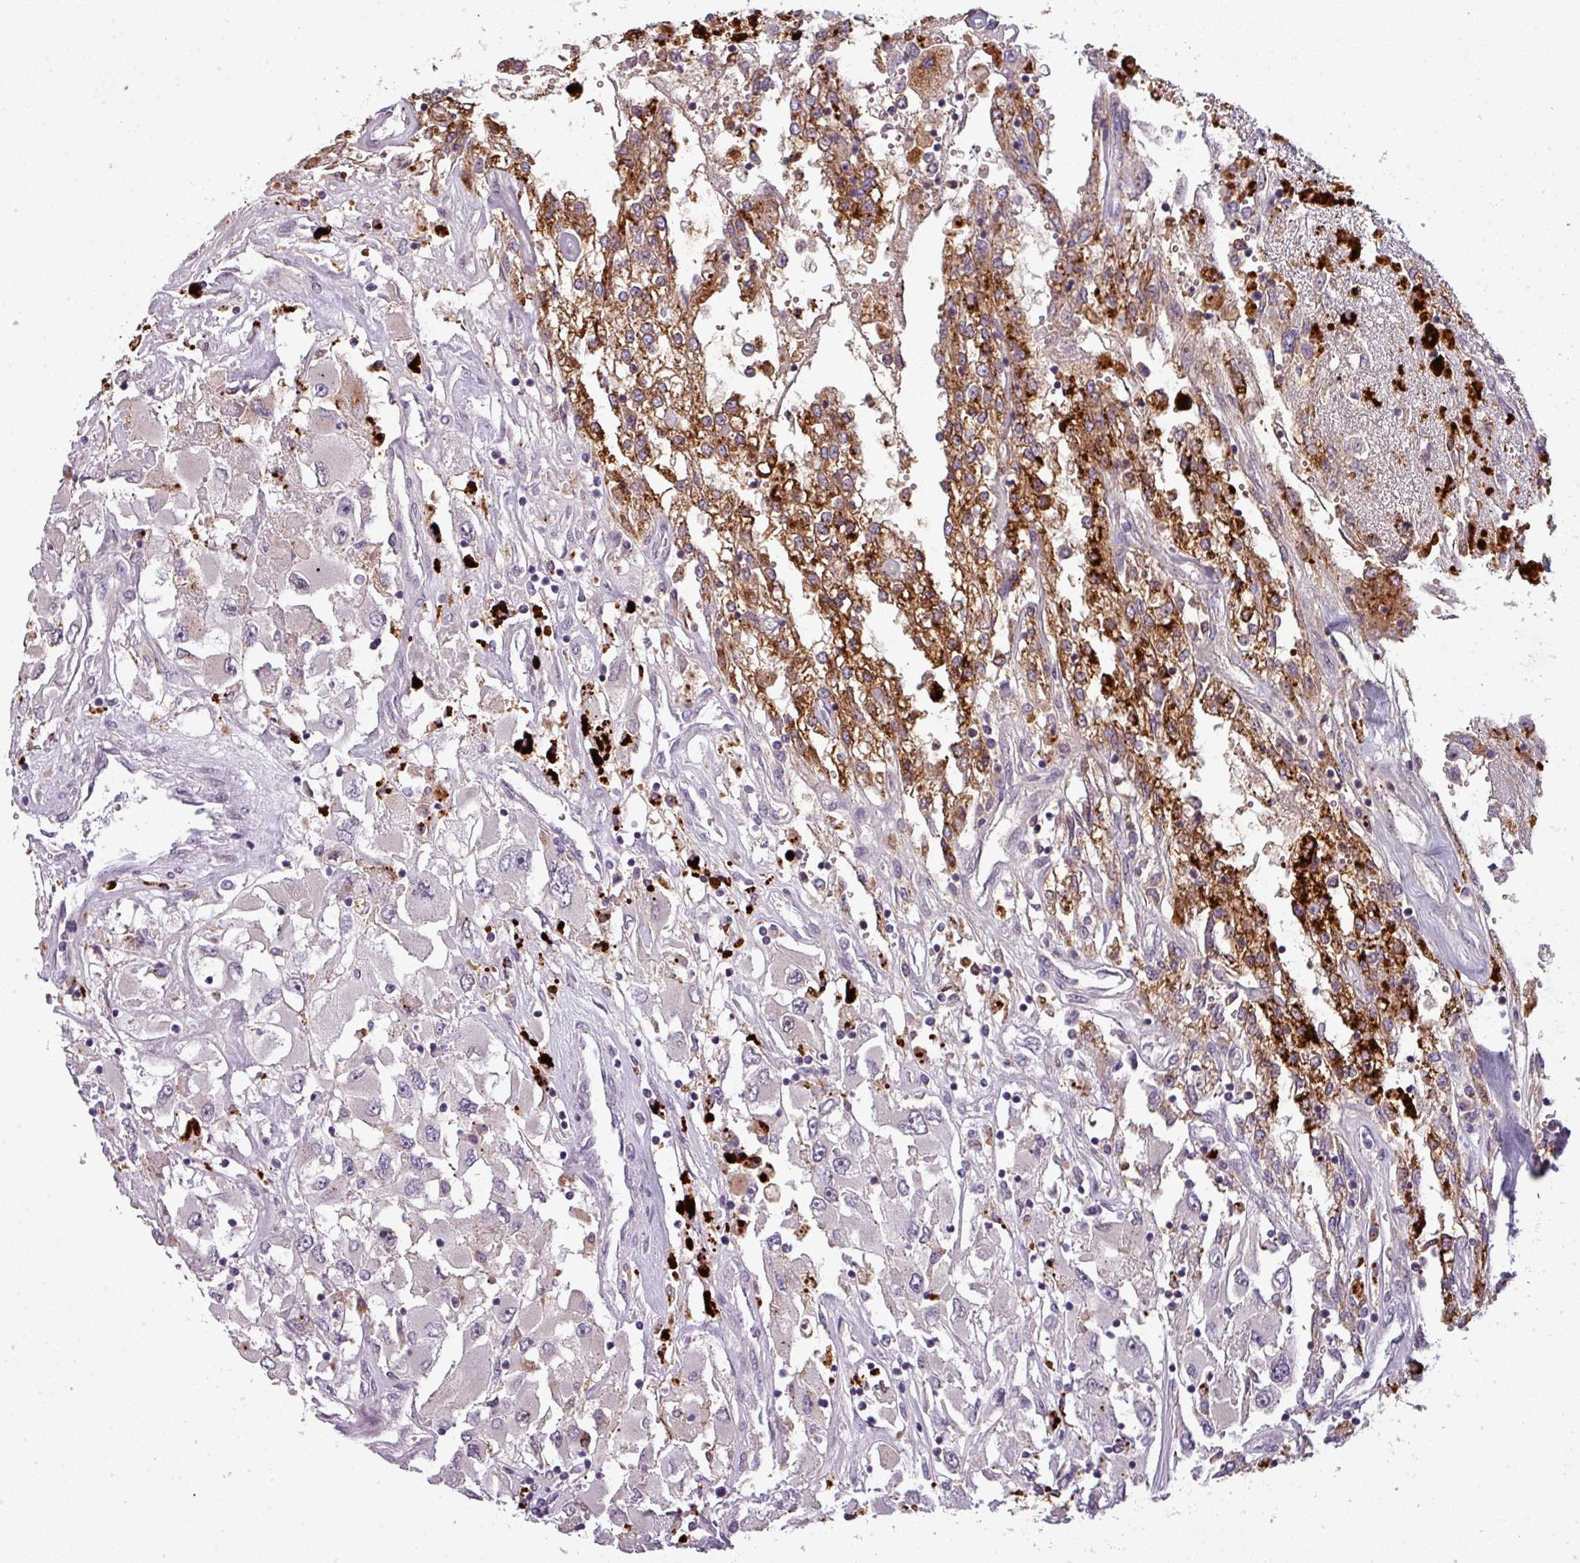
{"staining": {"intensity": "moderate", "quantity": "<25%", "location": "cytoplasmic/membranous"}, "tissue": "renal cancer", "cell_type": "Tumor cells", "image_type": "cancer", "snomed": [{"axis": "morphology", "description": "Adenocarcinoma, NOS"}, {"axis": "topography", "description": "Kidney"}], "caption": "Renal cancer was stained to show a protein in brown. There is low levels of moderate cytoplasmic/membranous staining in about <25% of tumor cells.", "gene": "TMEFF1", "patient": {"sex": "female", "age": 52}}